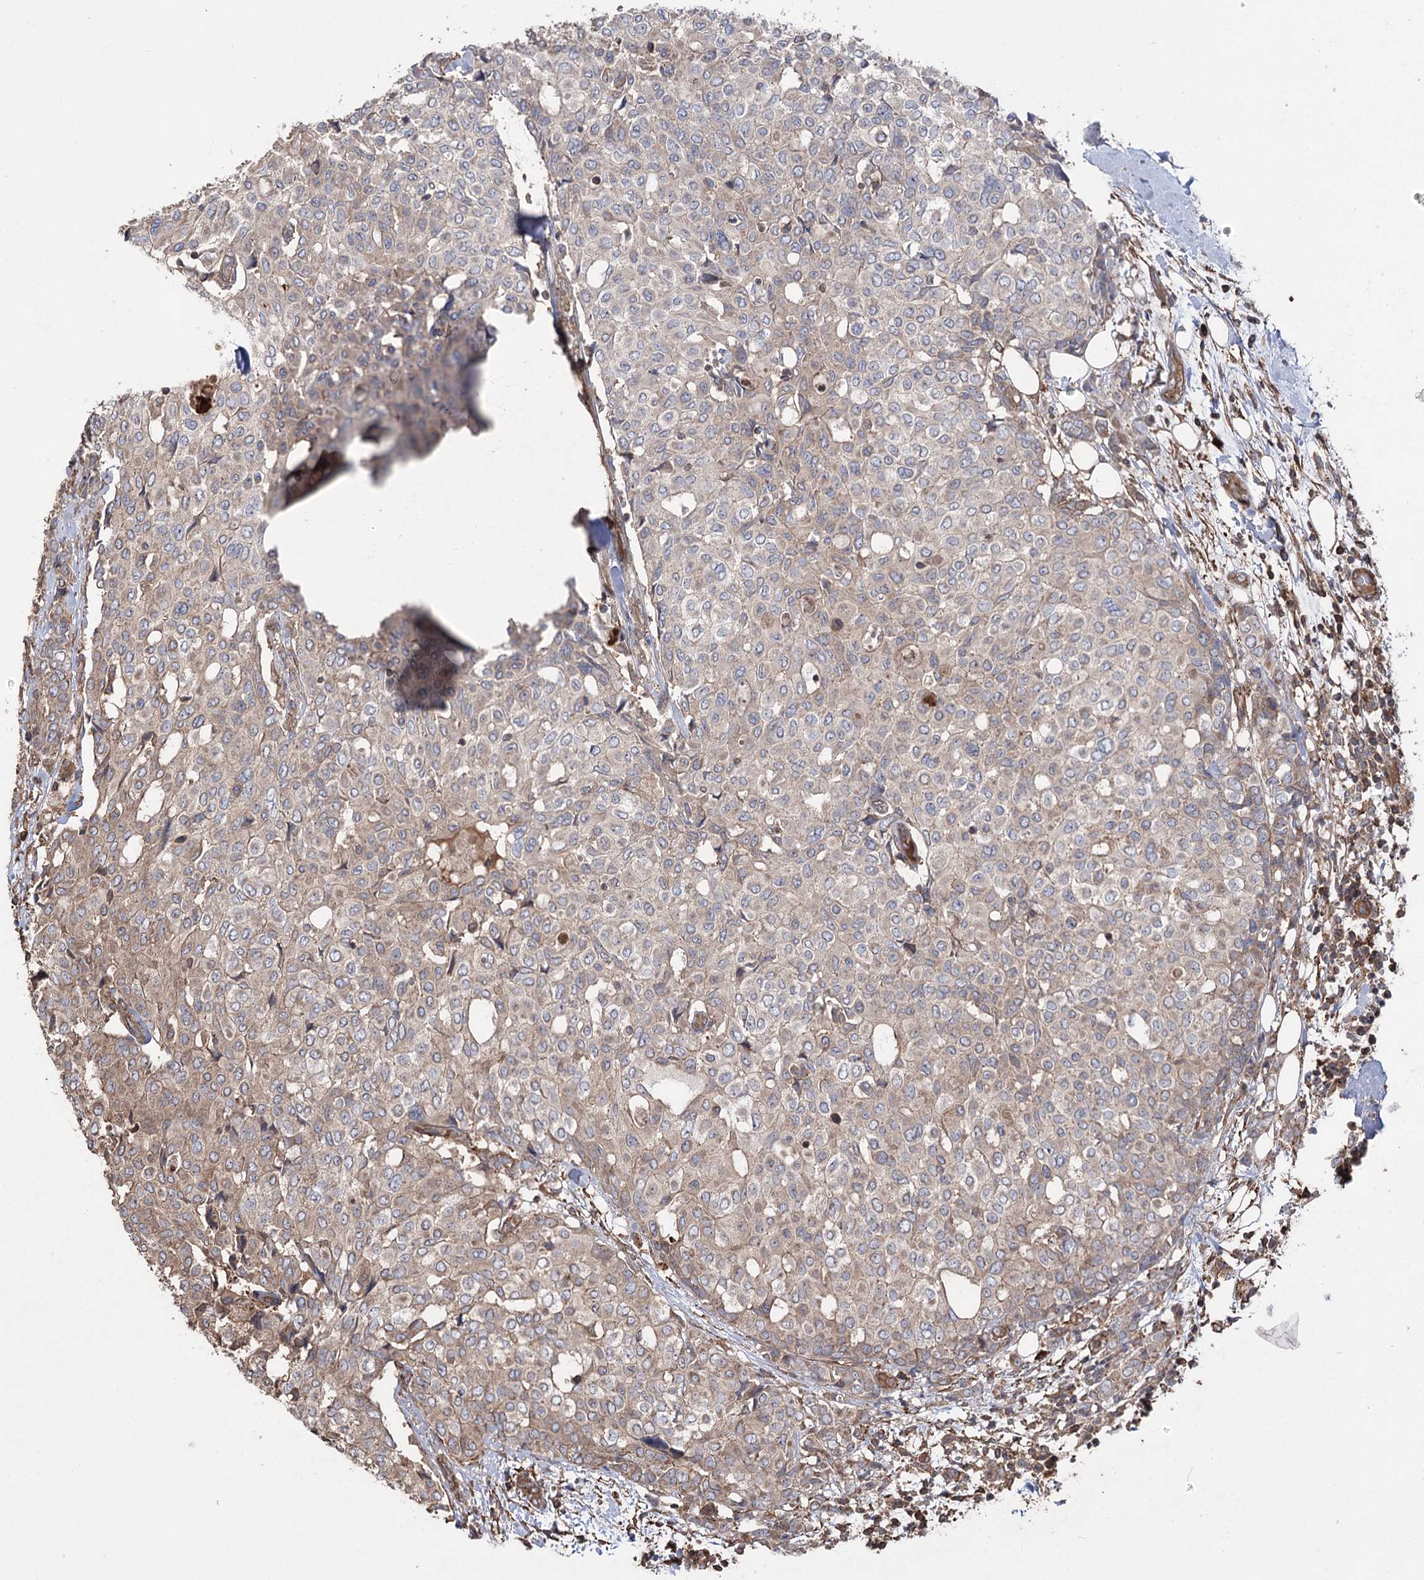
{"staining": {"intensity": "weak", "quantity": "25%-75%", "location": "cytoplasmic/membranous"}, "tissue": "breast cancer", "cell_type": "Tumor cells", "image_type": "cancer", "snomed": [{"axis": "morphology", "description": "Lobular carcinoma"}, {"axis": "topography", "description": "Breast"}], "caption": "Immunohistochemical staining of lobular carcinoma (breast) shows weak cytoplasmic/membranous protein expression in about 25%-75% of tumor cells. The staining was performed using DAB (3,3'-diaminobenzidine) to visualize the protein expression in brown, while the nuclei were stained in blue with hematoxylin (Magnification: 20x).", "gene": "LARS2", "patient": {"sex": "female", "age": 51}}